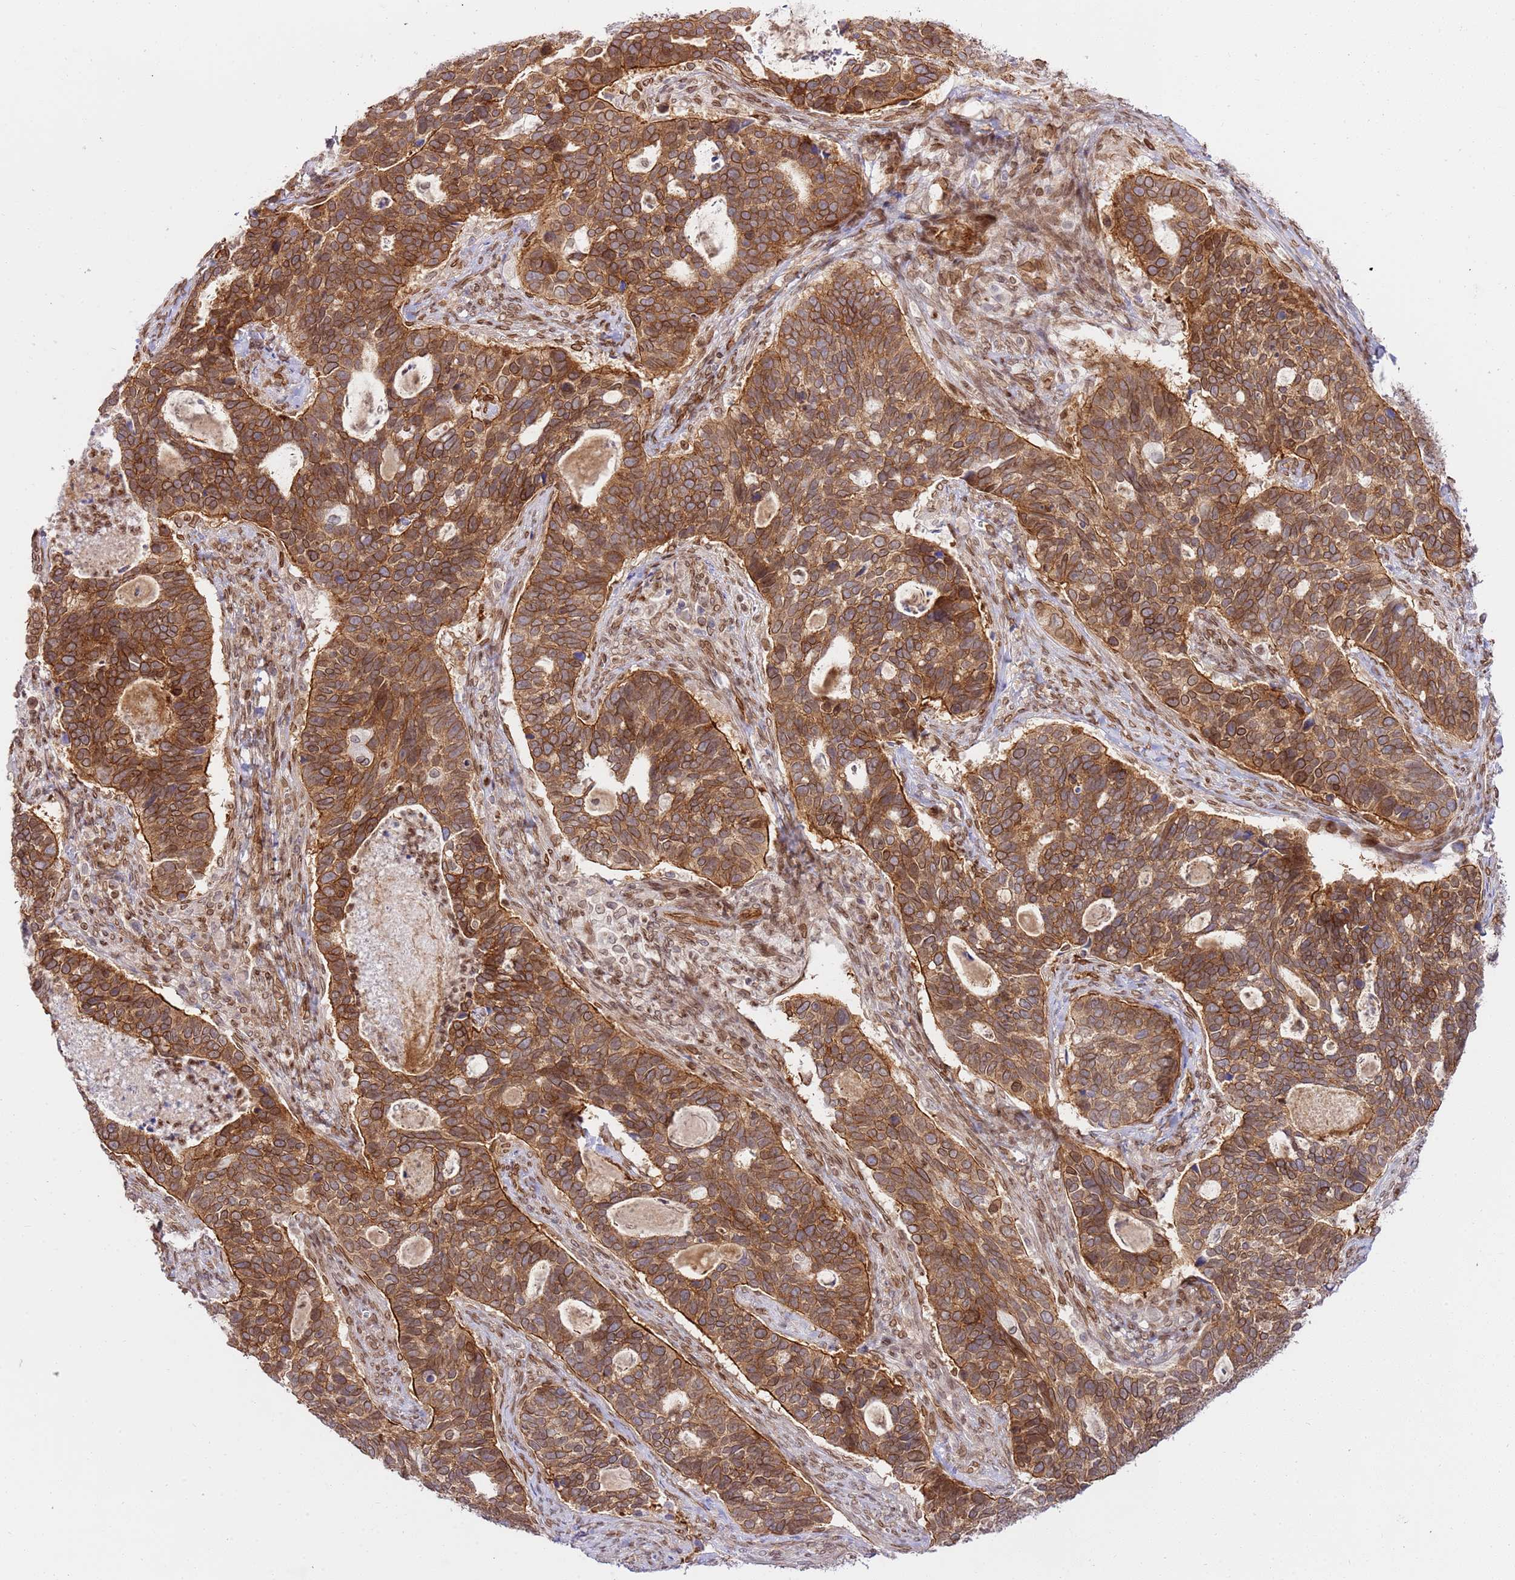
{"staining": {"intensity": "strong", "quantity": ">75%", "location": "cytoplasmic/membranous,nuclear"}, "tissue": "cervical cancer", "cell_type": "Tumor cells", "image_type": "cancer", "snomed": [{"axis": "morphology", "description": "Squamous cell carcinoma, NOS"}, {"axis": "topography", "description": "Cervix"}], "caption": "The immunohistochemical stain labels strong cytoplasmic/membranous and nuclear positivity in tumor cells of cervical cancer tissue.", "gene": "TRIM37", "patient": {"sex": "female", "age": 38}}